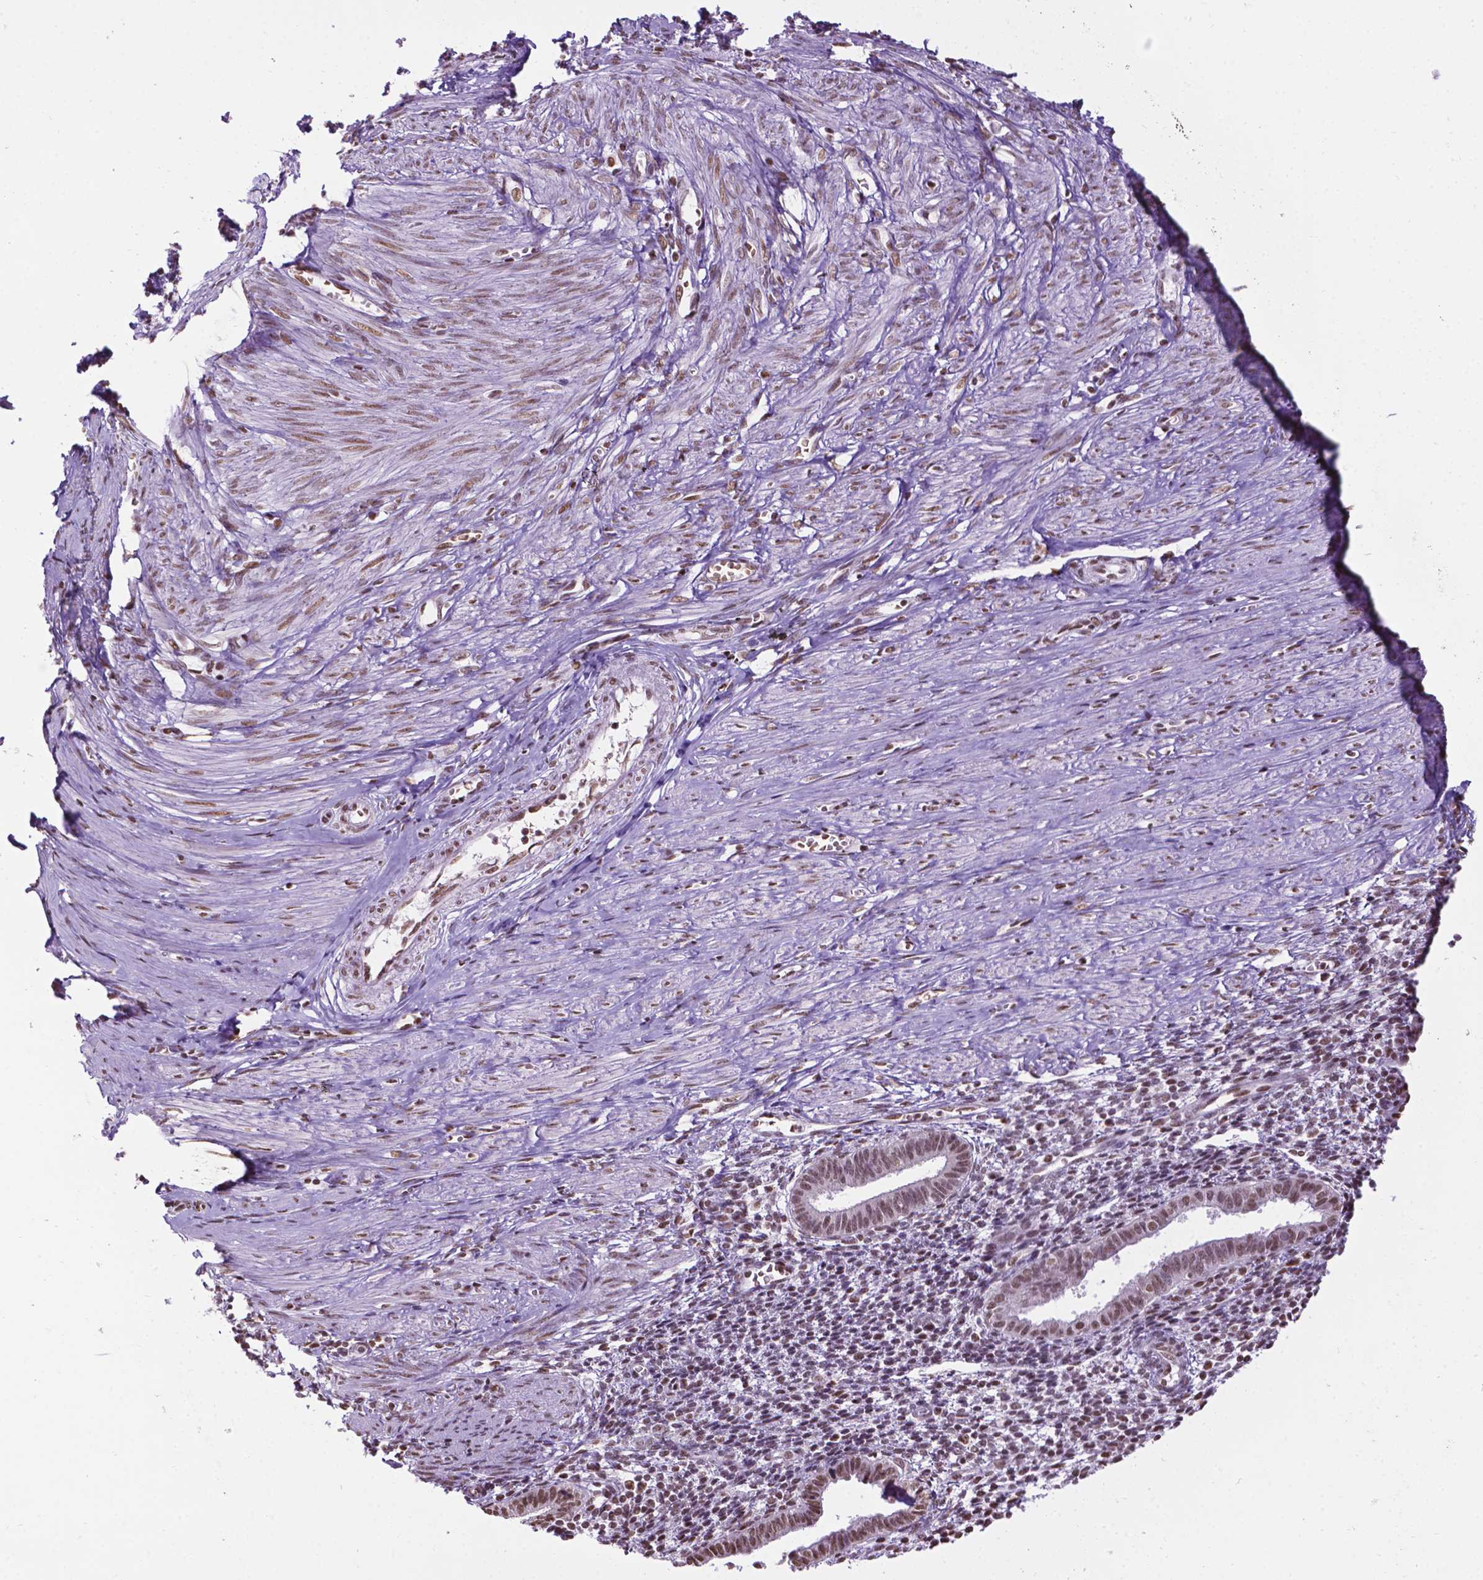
{"staining": {"intensity": "weak", "quantity": "25%-75%", "location": "nuclear"}, "tissue": "endometrium", "cell_type": "Cells in endometrial stroma", "image_type": "normal", "snomed": [{"axis": "morphology", "description": "Normal tissue, NOS"}, {"axis": "topography", "description": "Endometrium"}], "caption": "Immunohistochemical staining of unremarkable endometrium demonstrates 25%-75% levels of weak nuclear protein positivity in about 25%-75% of cells in endometrial stroma. The staining was performed using DAB, with brown indicating positive protein expression. Nuclei are stained blue with hematoxylin.", "gene": "COL23A1", "patient": {"sex": "female", "age": 37}}